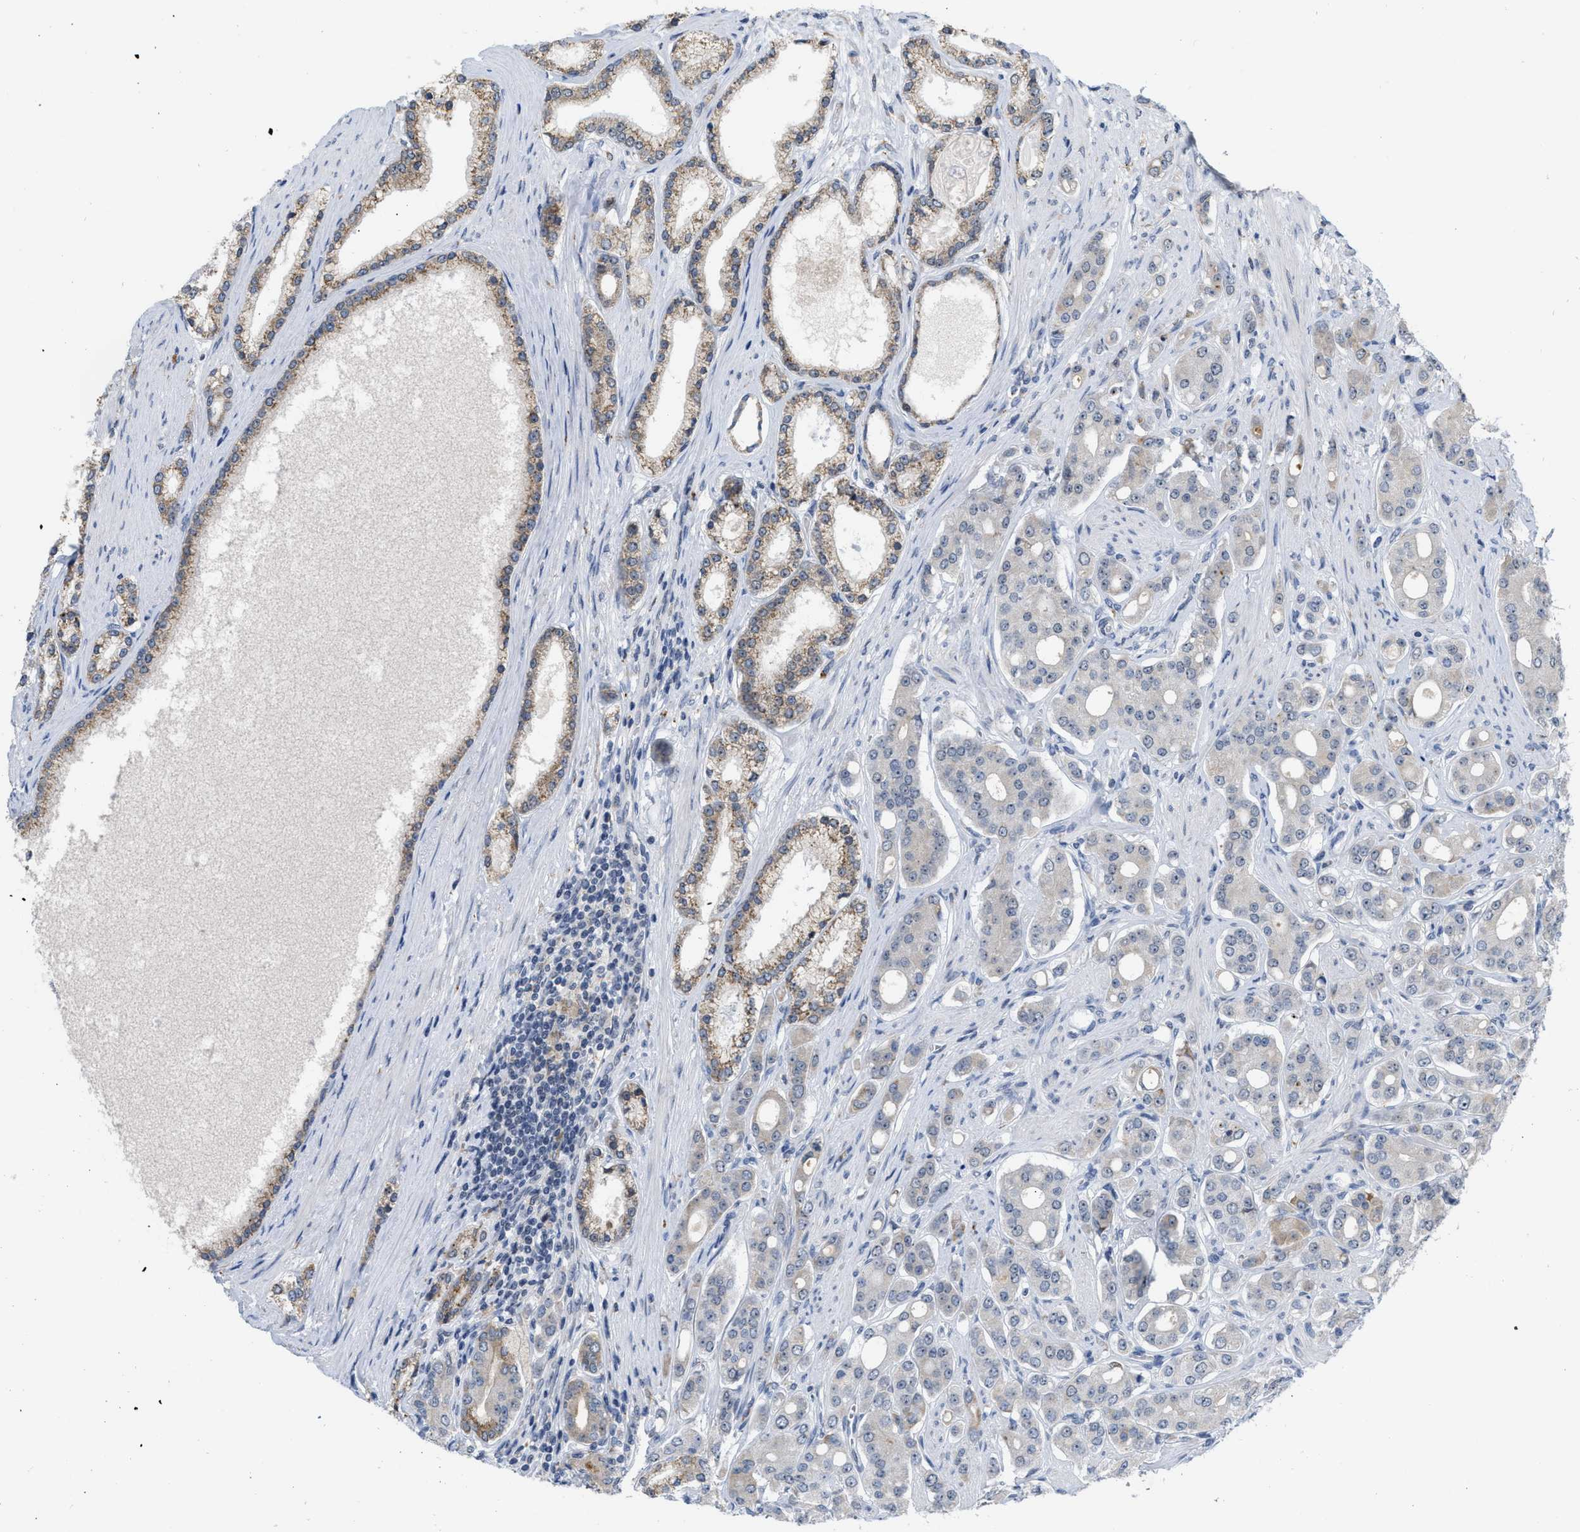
{"staining": {"intensity": "moderate", "quantity": "<25%", "location": "cytoplasmic/membranous"}, "tissue": "prostate cancer", "cell_type": "Tumor cells", "image_type": "cancer", "snomed": [{"axis": "morphology", "description": "Adenocarcinoma, High grade"}, {"axis": "topography", "description": "Prostate"}], "caption": "High-magnification brightfield microscopy of prostate adenocarcinoma (high-grade) stained with DAB (brown) and counterstained with hematoxylin (blue). tumor cells exhibit moderate cytoplasmic/membranous positivity is seen in about<25% of cells. (IHC, brightfield microscopy, high magnification).", "gene": "ELAC2", "patient": {"sex": "male", "age": 71}}